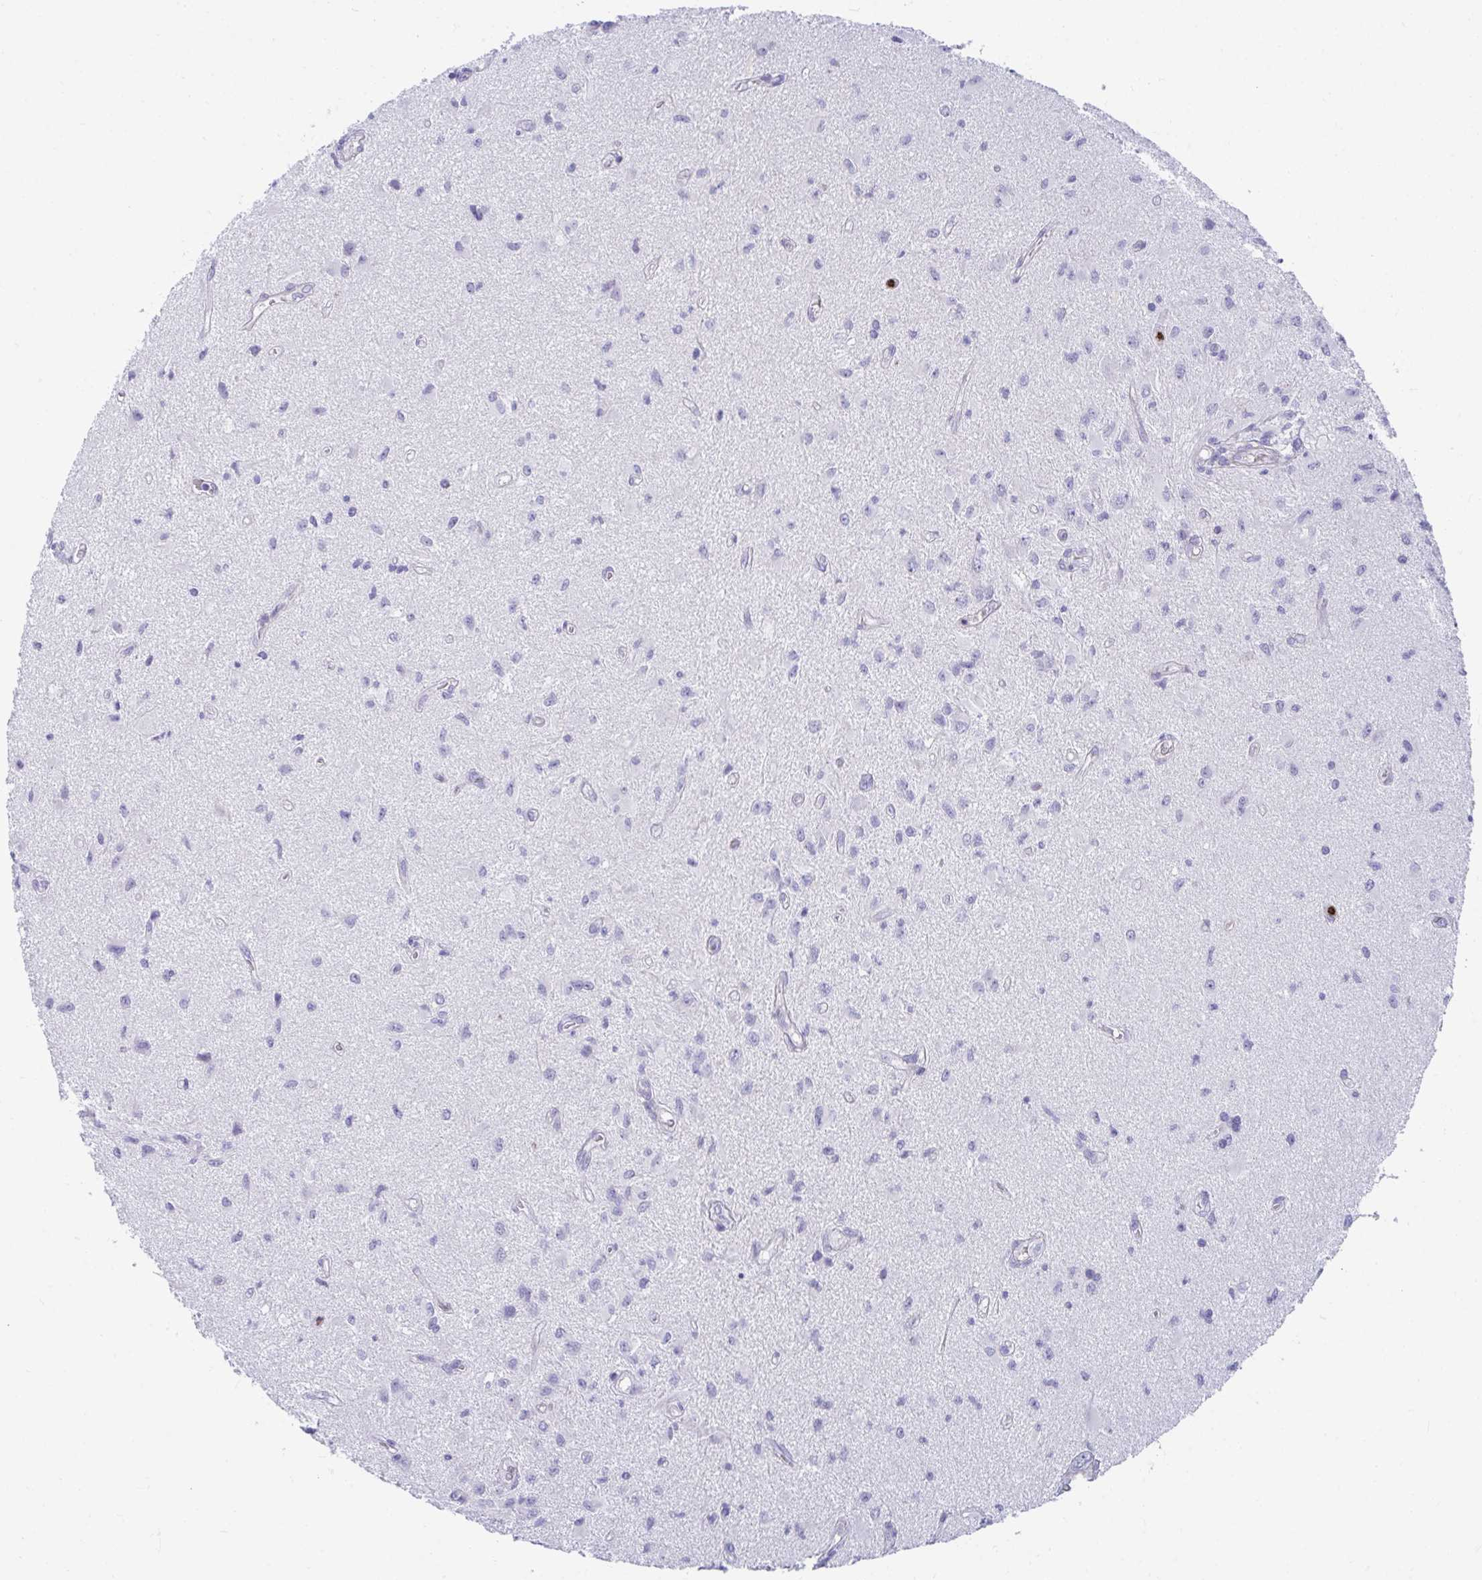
{"staining": {"intensity": "negative", "quantity": "none", "location": "none"}, "tissue": "glioma", "cell_type": "Tumor cells", "image_type": "cancer", "snomed": [{"axis": "morphology", "description": "Glioma, malignant, High grade"}, {"axis": "topography", "description": "Brain"}], "caption": "An image of human glioma is negative for staining in tumor cells.", "gene": "CSTB", "patient": {"sex": "male", "age": 67}}